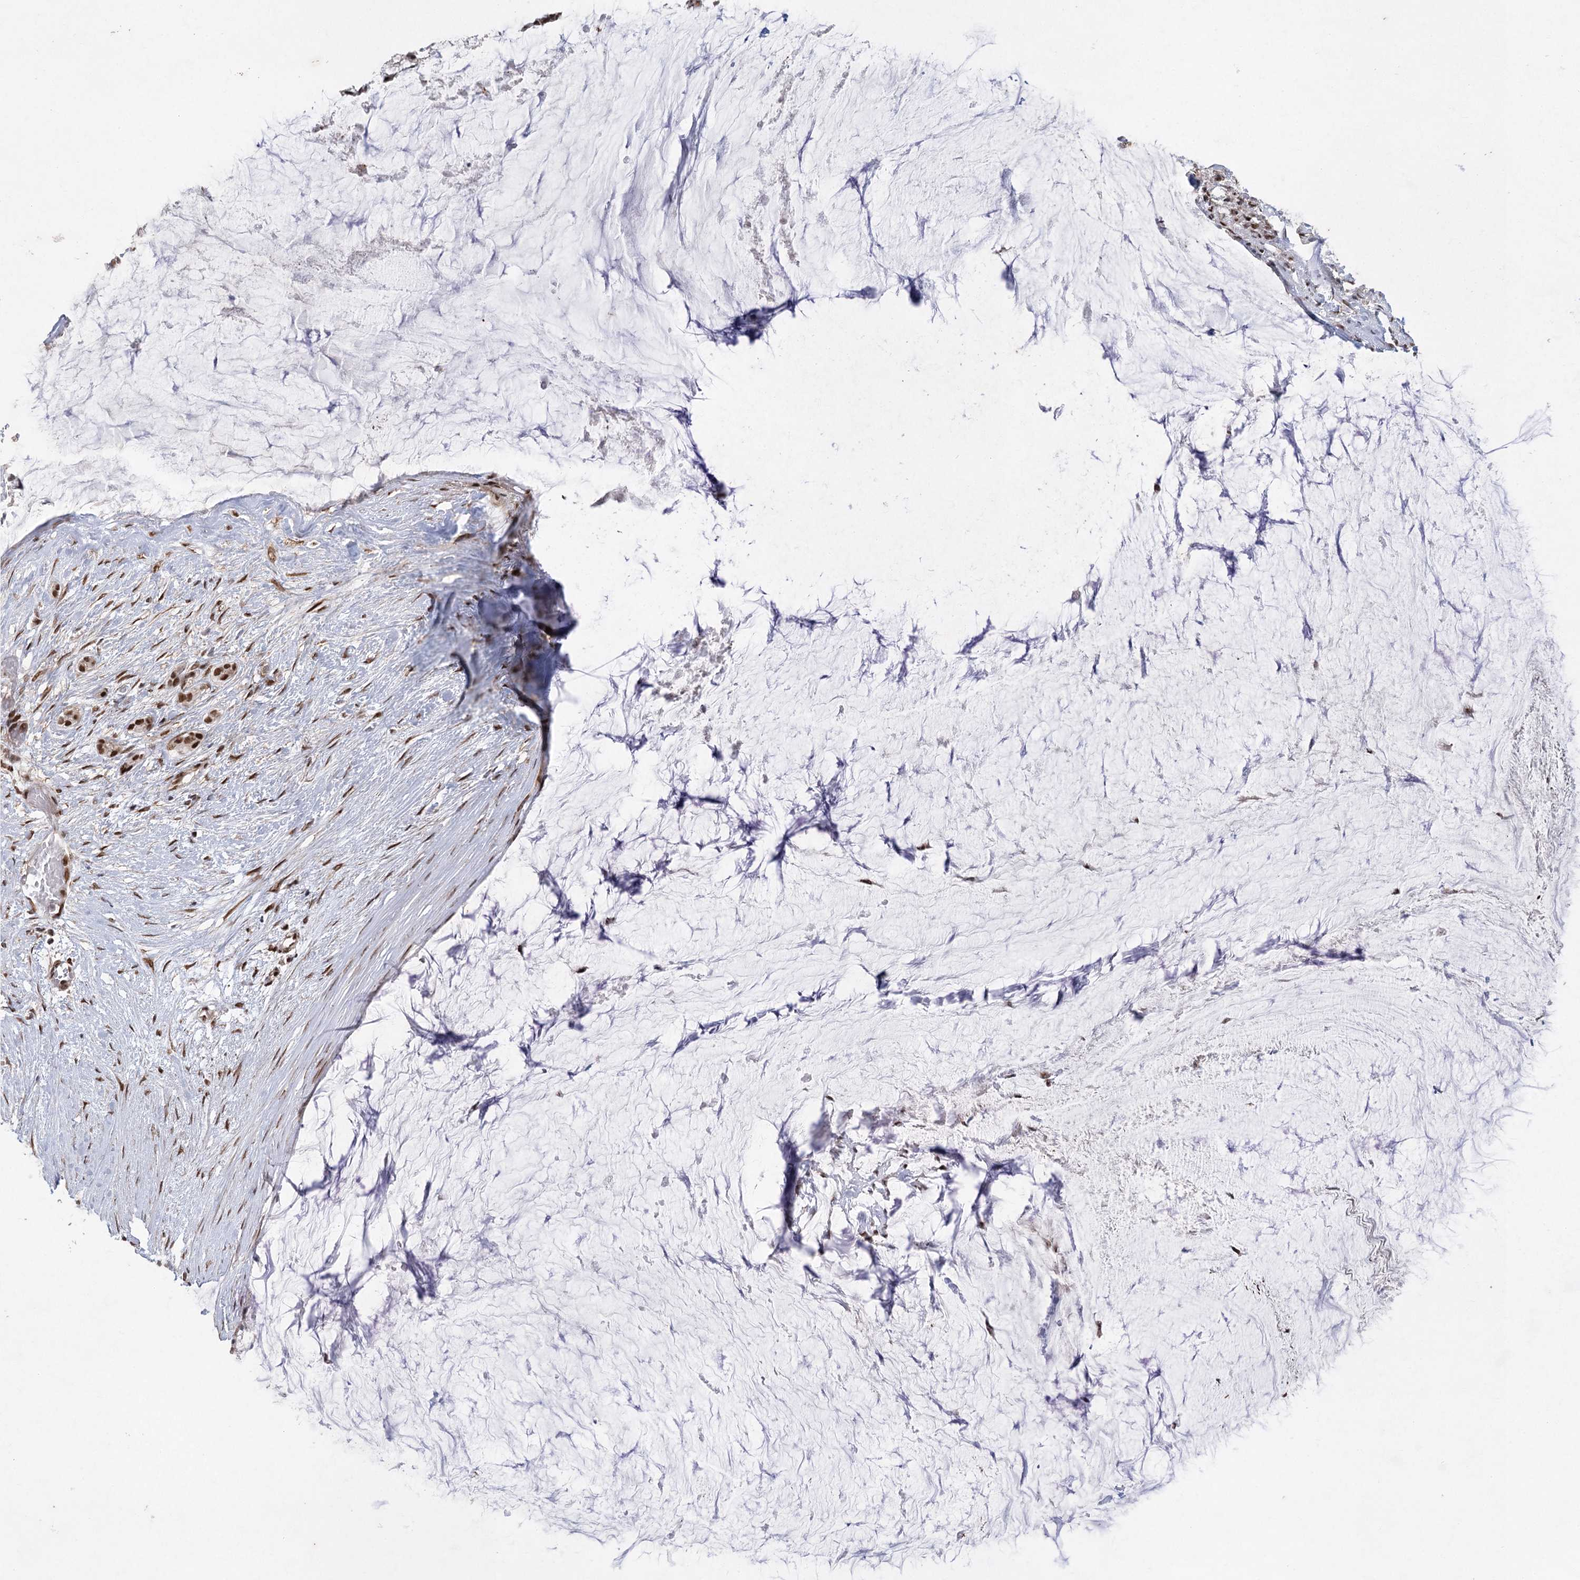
{"staining": {"intensity": "moderate", "quantity": ">75%", "location": "nuclear"}, "tissue": "pancreatic cancer", "cell_type": "Tumor cells", "image_type": "cancer", "snomed": [{"axis": "morphology", "description": "Adenocarcinoma, NOS"}, {"axis": "topography", "description": "Pancreas"}], "caption": "This is an image of IHC staining of adenocarcinoma (pancreatic), which shows moderate staining in the nuclear of tumor cells.", "gene": "ZCCHC8", "patient": {"sex": "male", "age": 41}}